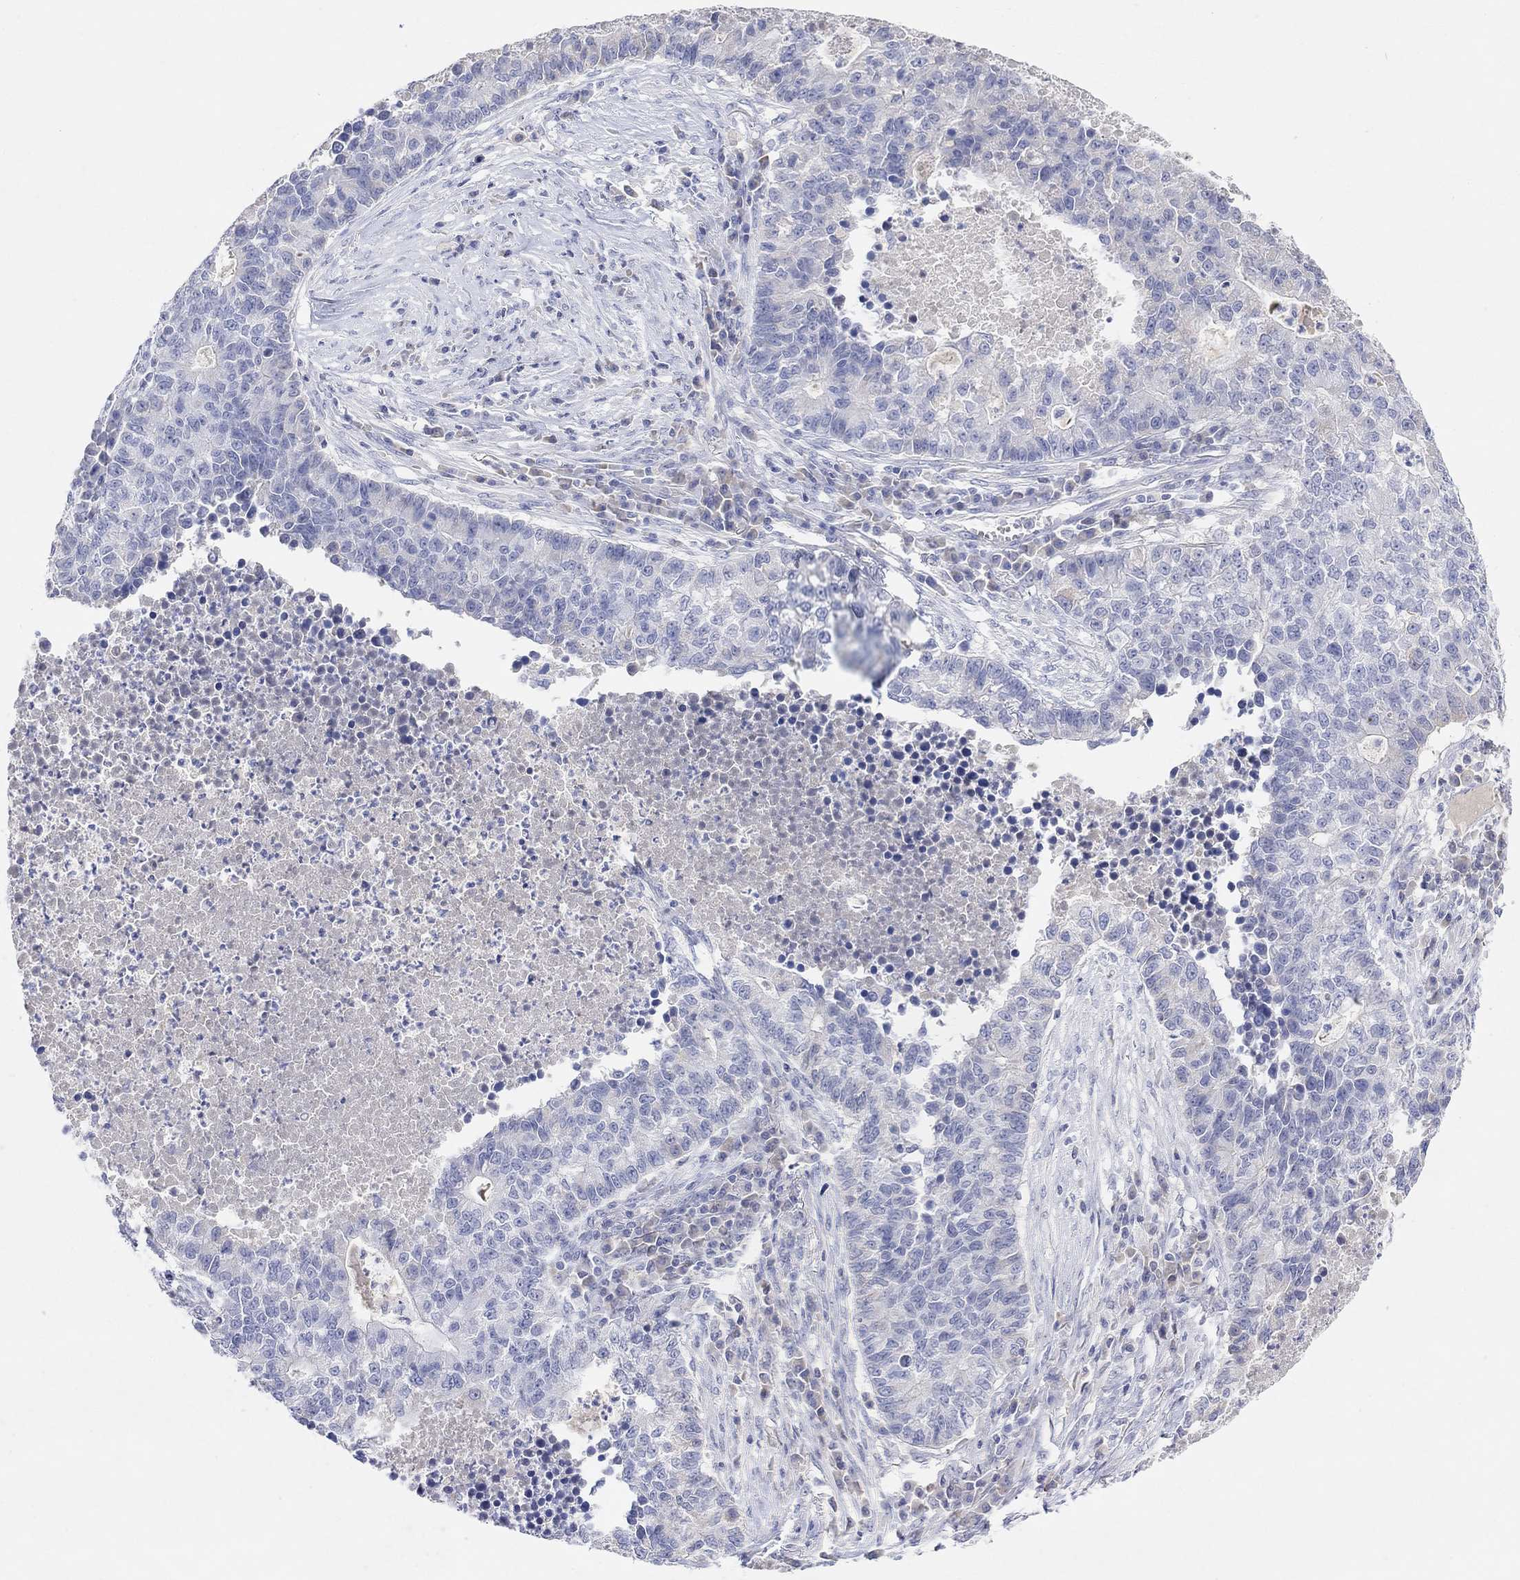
{"staining": {"intensity": "negative", "quantity": "none", "location": "none"}, "tissue": "lung cancer", "cell_type": "Tumor cells", "image_type": "cancer", "snomed": [{"axis": "morphology", "description": "Adenocarcinoma, NOS"}, {"axis": "topography", "description": "Lung"}], "caption": "High magnification brightfield microscopy of lung cancer stained with DAB (brown) and counterstained with hematoxylin (blue): tumor cells show no significant staining.", "gene": "TYR", "patient": {"sex": "male", "age": 57}}